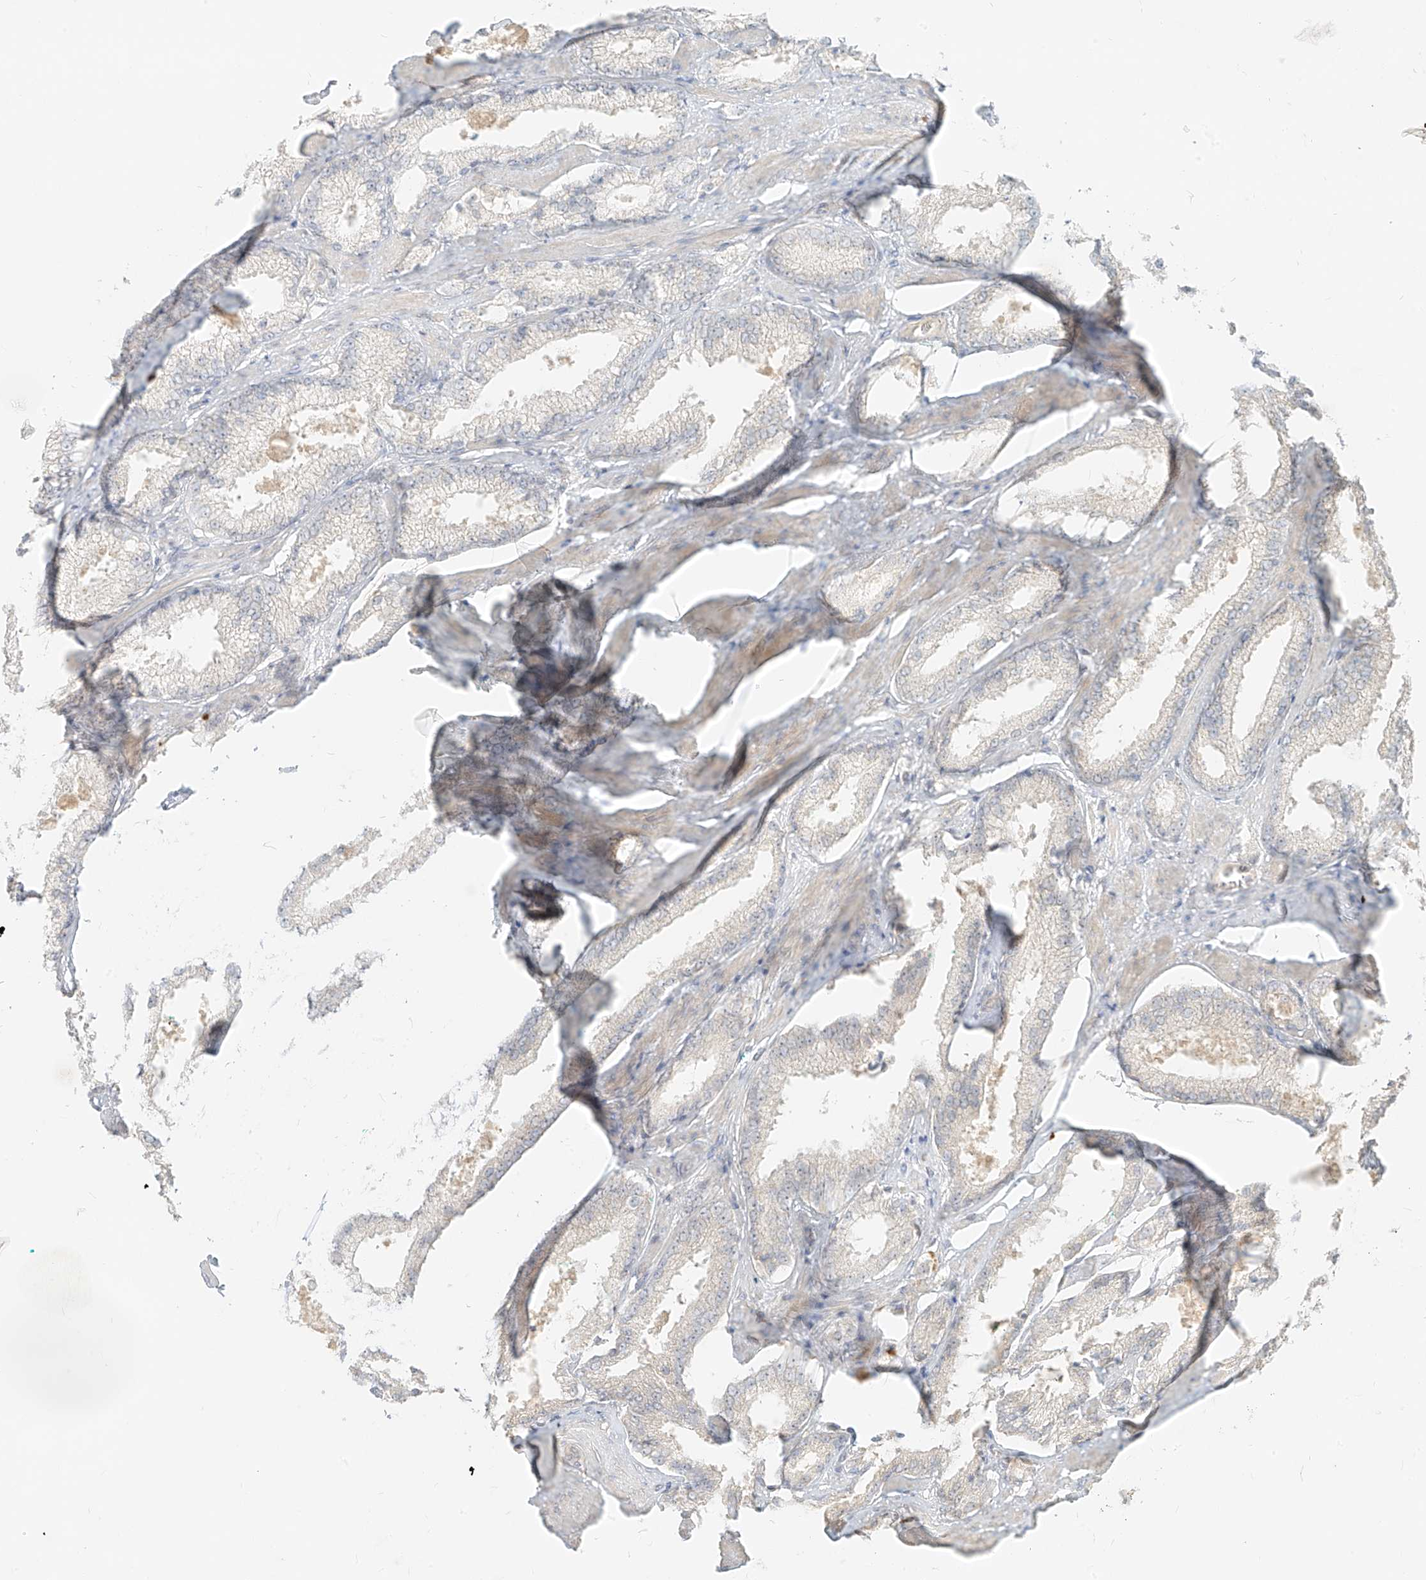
{"staining": {"intensity": "negative", "quantity": "none", "location": "none"}, "tissue": "prostate cancer", "cell_type": "Tumor cells", "image_type": "cancer", "snomed": [{"axis": "morphology", "description": "Adenocarcinoma, High grade"}, {"axis": "topography", "description": "Prostate"}], "caption": "Tumor cells show no significant protein staining in prostate cancer (adenocarcinoma (high-grade)). Nuclei are stained in blue.", "gene": "LIPT1", "patient": {"sex": "male", "age": 66}}